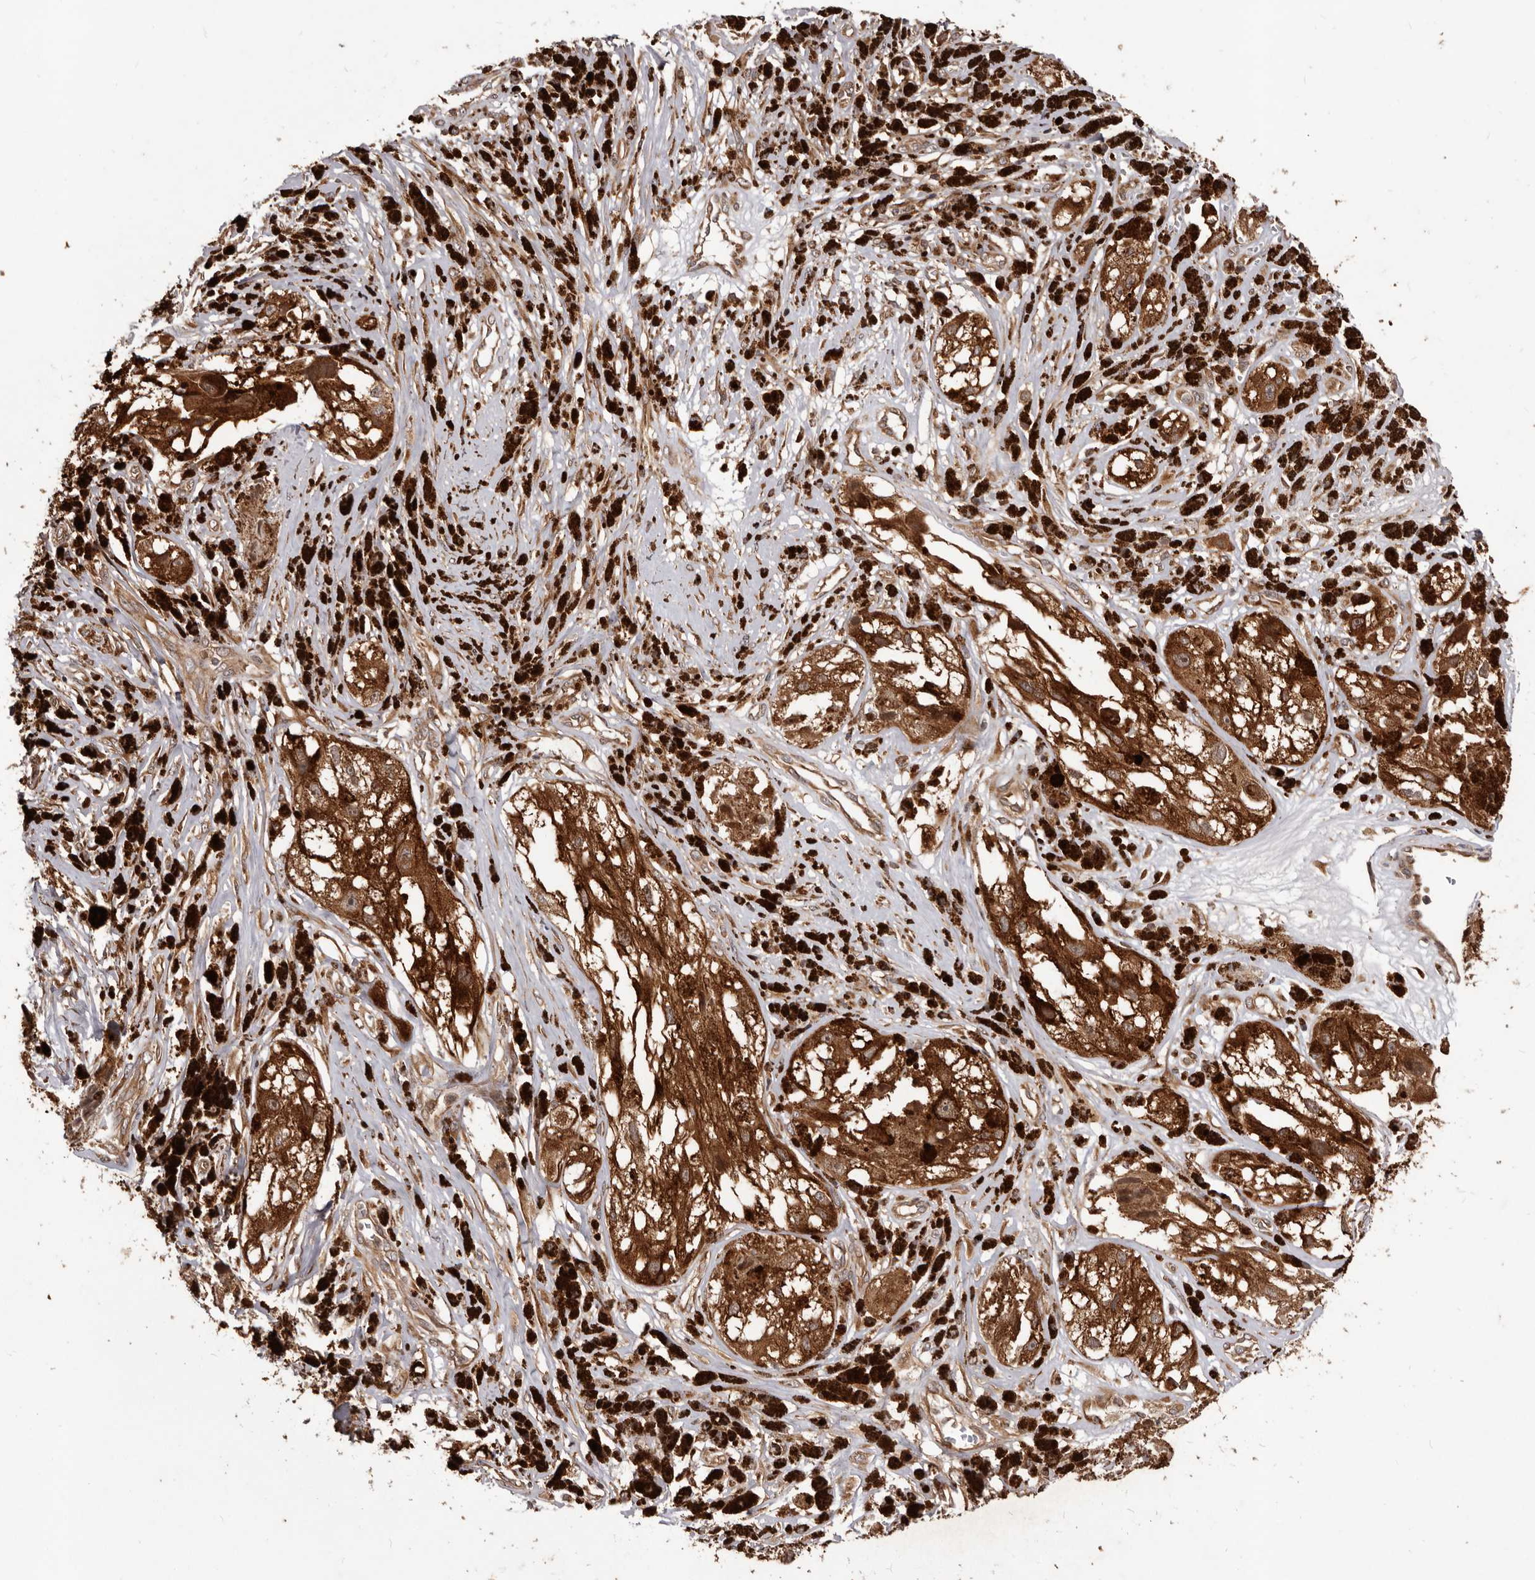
{"staining": {"intensity": "moderate", "quantity": ">75%", "location": "cytoplasmic/membranous"}, "tissue": "melanoma", "cell_type": "Tumor cells", "image_type": "cancer", "snomed": [{"axis": "morphology", "description": "Malignant melanoma, NOS"}, {"axis": "topography", "description": "Skin"}], "caption": "Malignant melanoma stained for a protein (brown) shows moderate cytoplasmic/membranous positive staining in approximately >75% of tumor cells.", "gene": "HBS1L", "patient": {"sex": "male", "age": 88}}